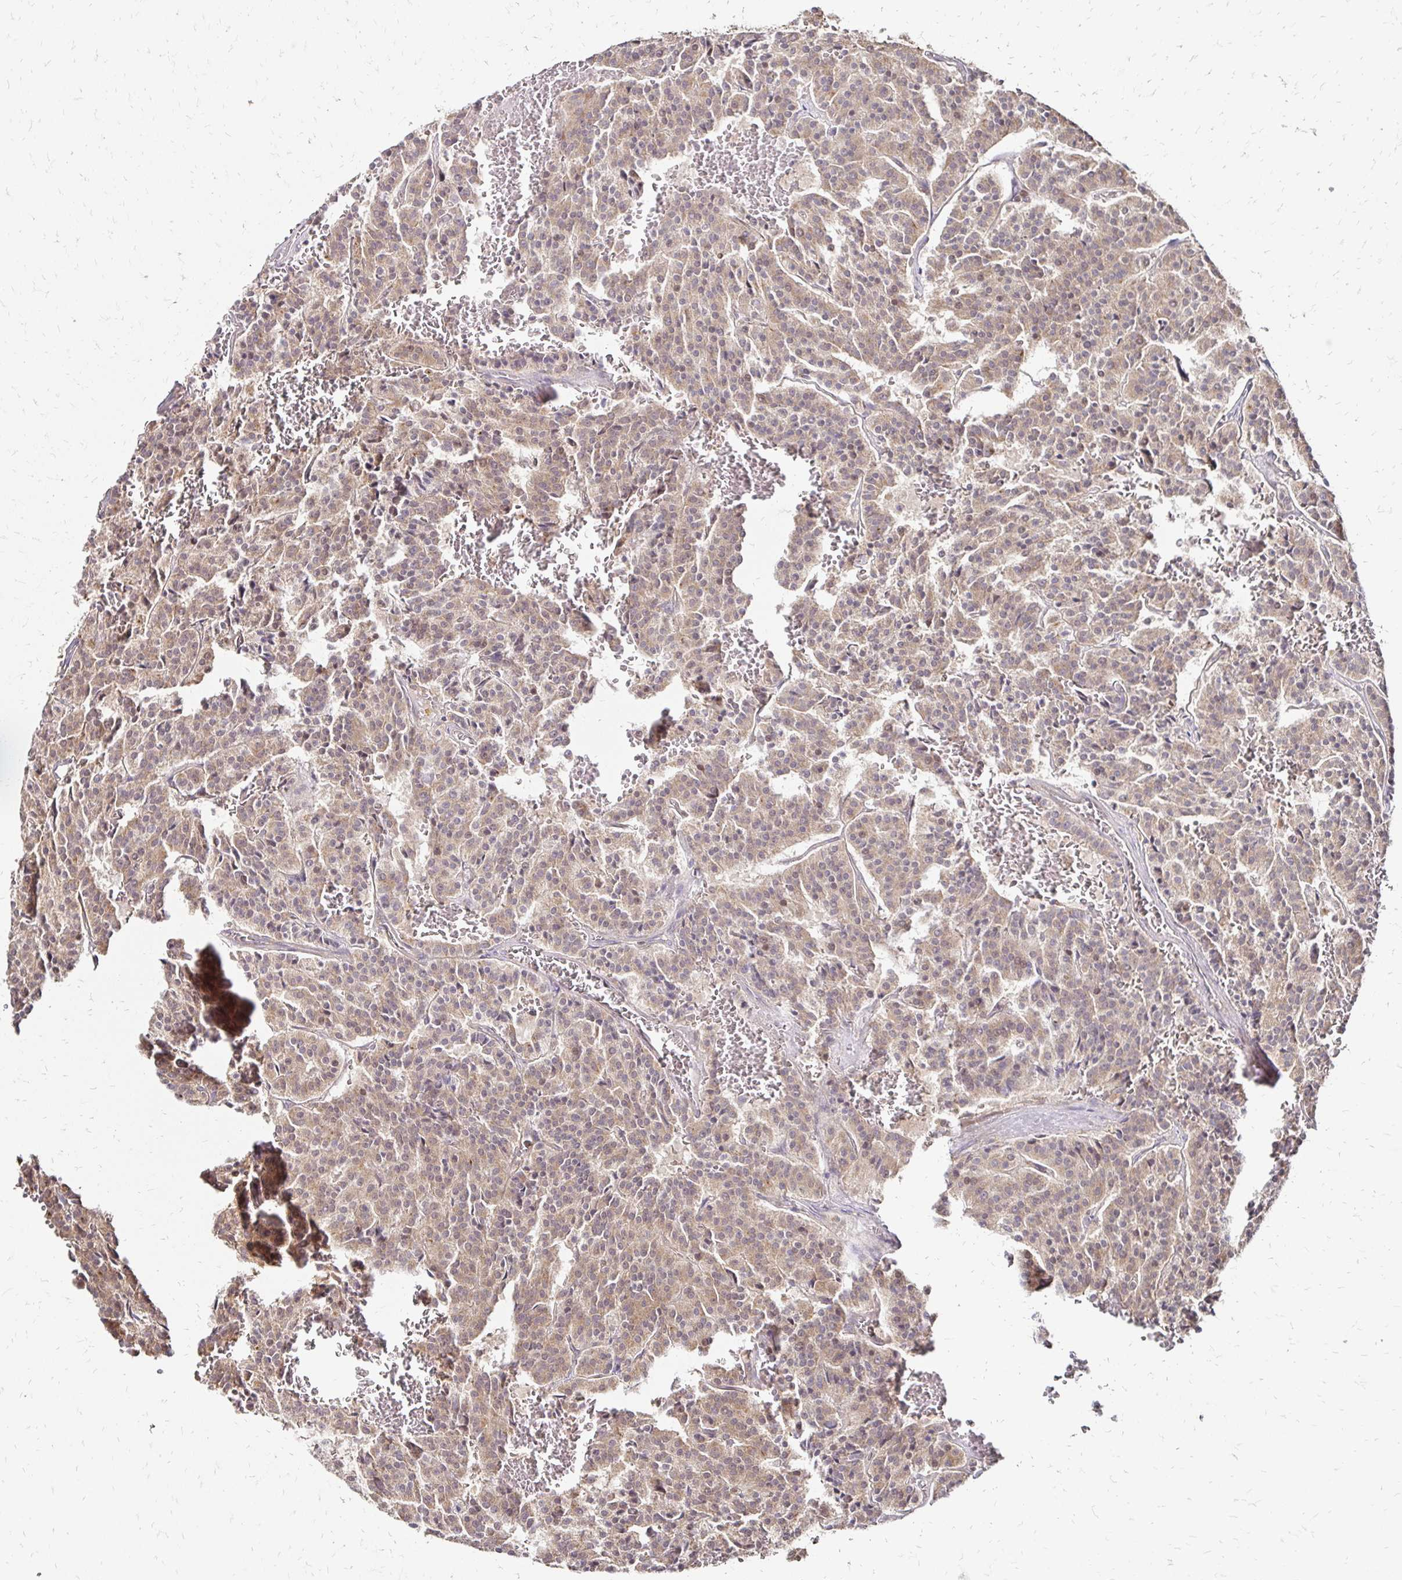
{"staining": {"intensity": "weak", "quantity": ">75%", "location": "cytoplasmic/membranous"}, "tissue": "carcinoid", "cell_type": "Tumor cells", "image_type": "cancer", "snomed": [{"axis": "morphology", "description": "Carcinoid, malignant, NOS"}, {"axis": "topography", "description": "Lung"}], "caption": "Immunohistochemical staining of malignant carcinoid displays low levels of weak cytoplasmic/membranous staining in approximately >75% of tumor cells.", "gene": "ZW10", "patient": {"sex": "male", "age": 70}}